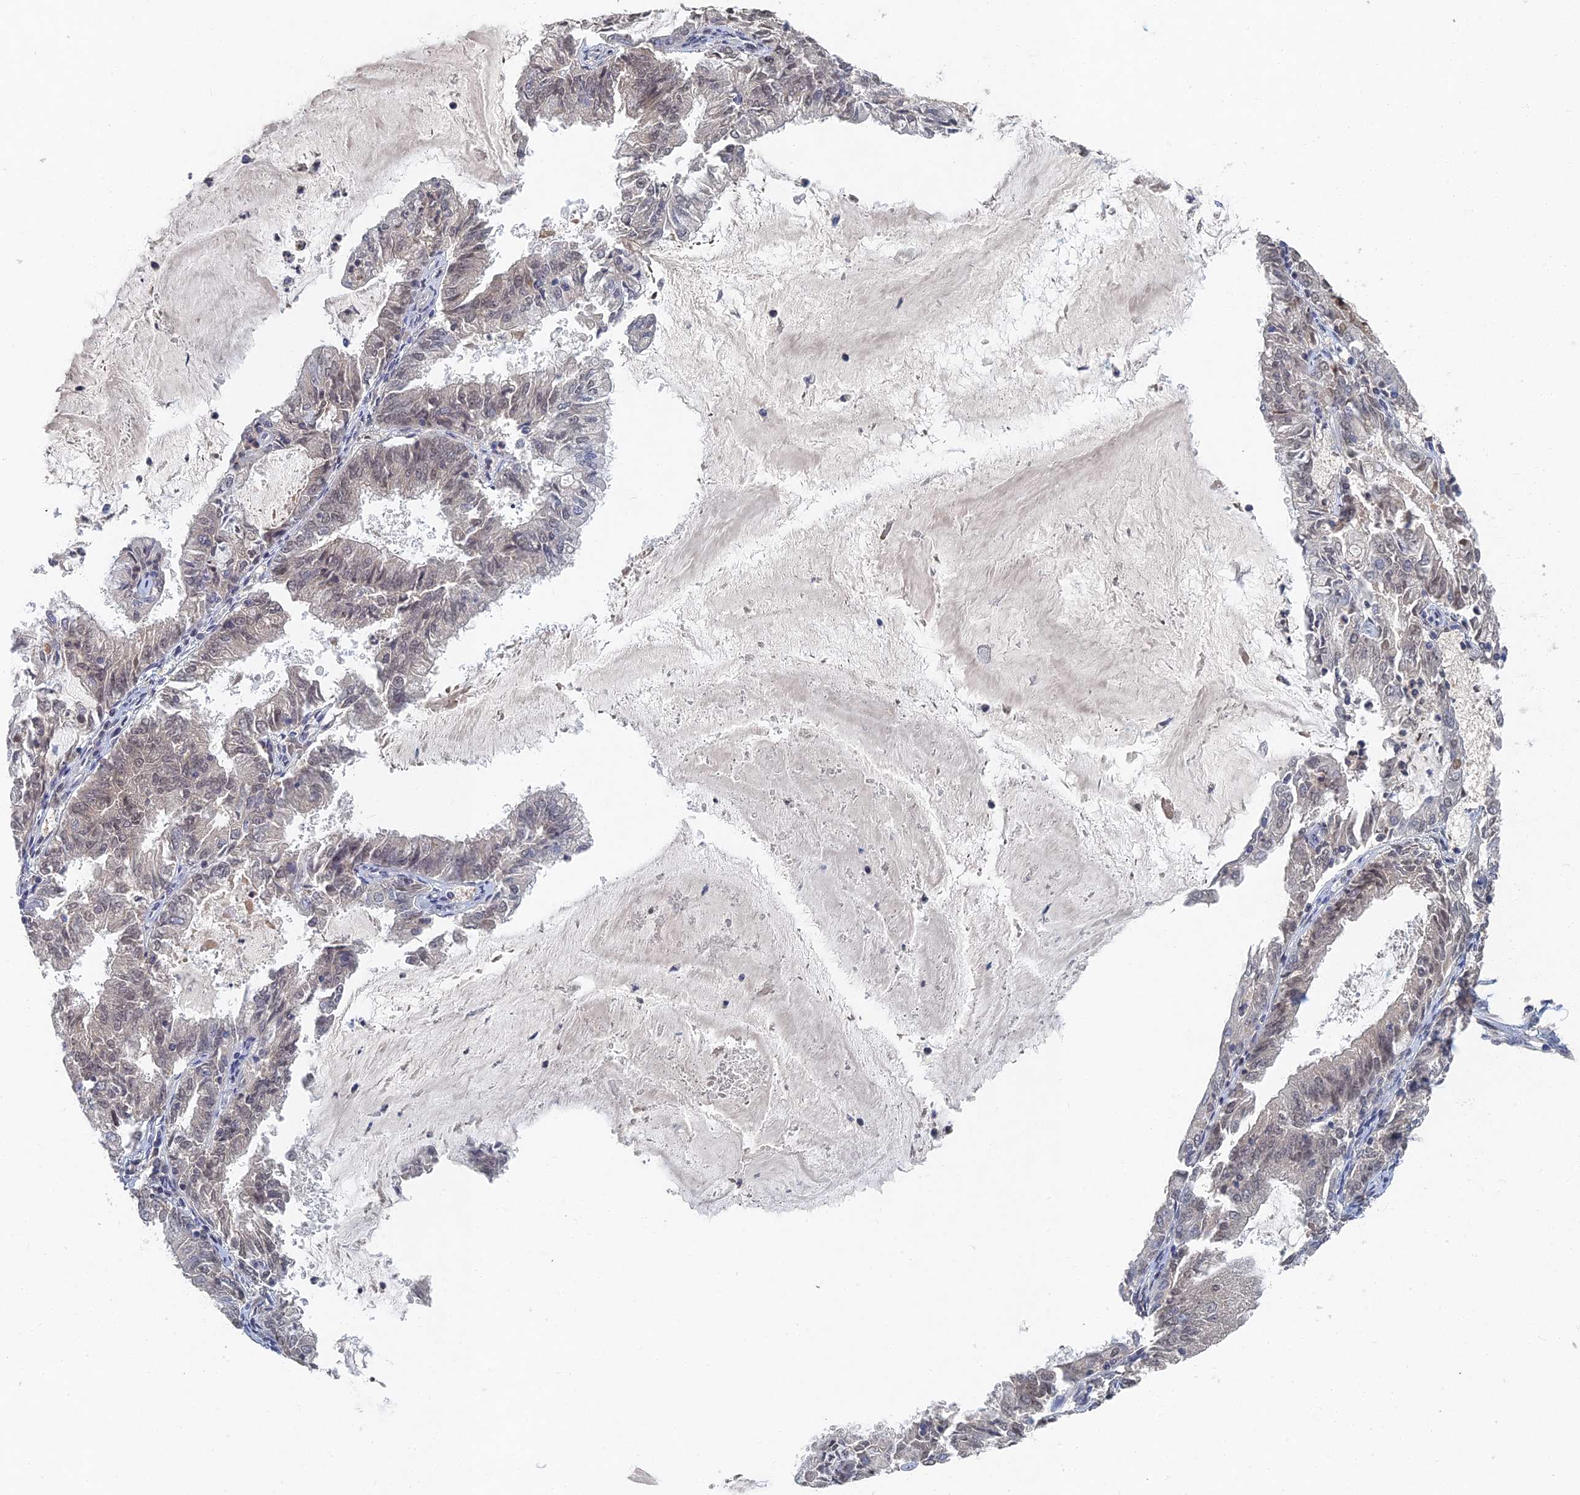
{"staining": {"intensity": "weak", "quantity": "25%-75%", "location": "nuclear"}, "tissue": "endometrial cancer", "cell_type": "Tumor cells", "image_type": "cancer", "snomed": [{"axis": "morphology", "description": "Adenocarcinoma, NOS"}, {"axis": "topography", "description": "Endometrium"}], "caption": "A micrograph of endometrial cancer stained for a protein demonstrates weak nuclear brown staining in tumor cells.", "gene": "GNA15", "patient": {"sex": "female", "age": 57}}